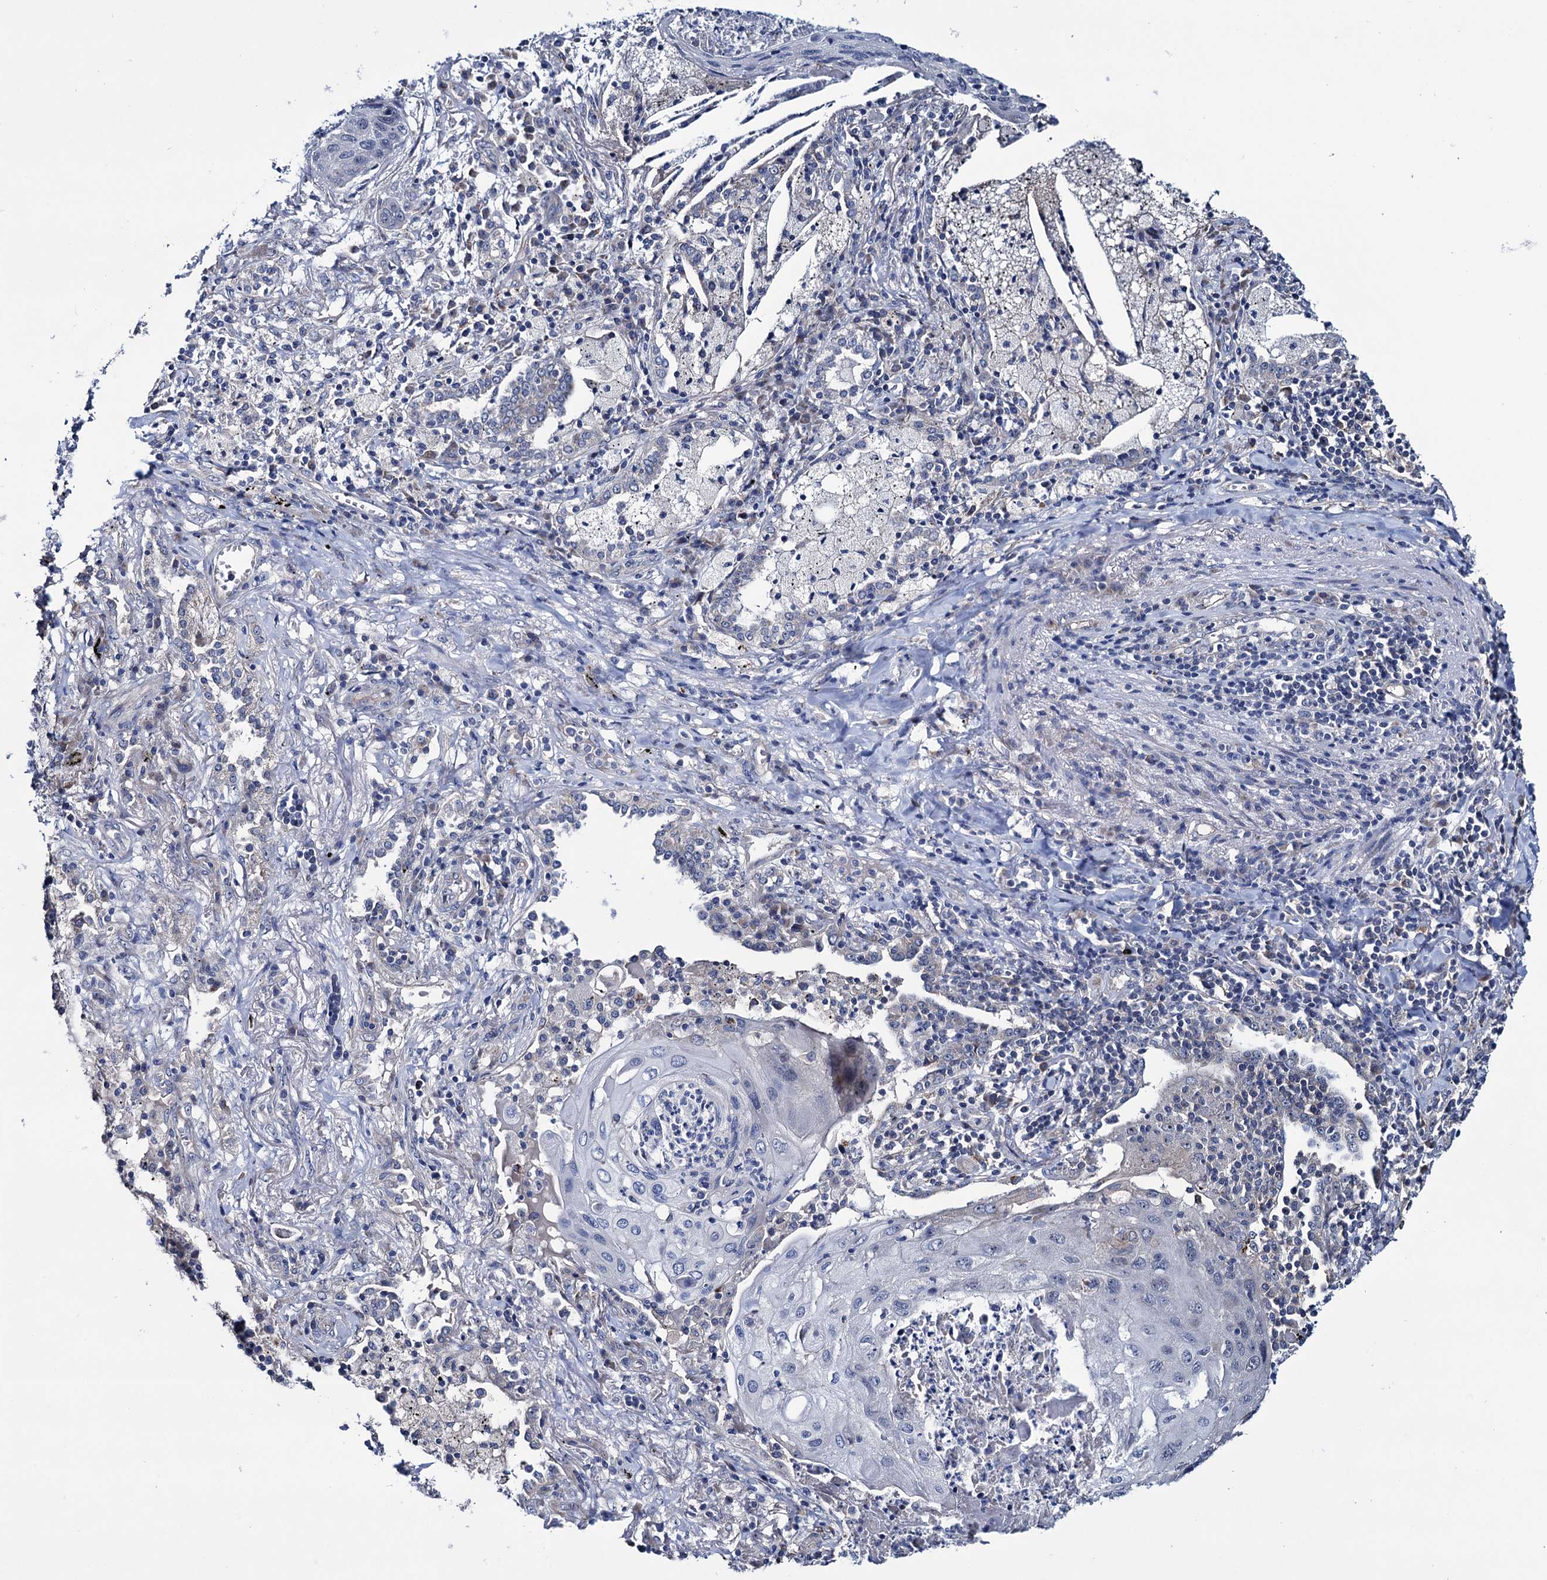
{"staining": {"intensity": "negative", "quantity": "none", "location": "none"}, "tissue": "lung cancer", "cell_type": "Tumor cells", "image_type": "cancer", "snomed": [{"axis": "morphology", "description": "Squamous cell carcinoma, NOS"}, {"axis": "topography", "description": "Lung"}], "caption": "High power microscopy image of an IHC histopathology image of lung cancer (squamous cell carcinoma), revealing no significant positivity in tumor cells.", "gene": "EYA4", "patient": {"sex": "female", "age": 63}}